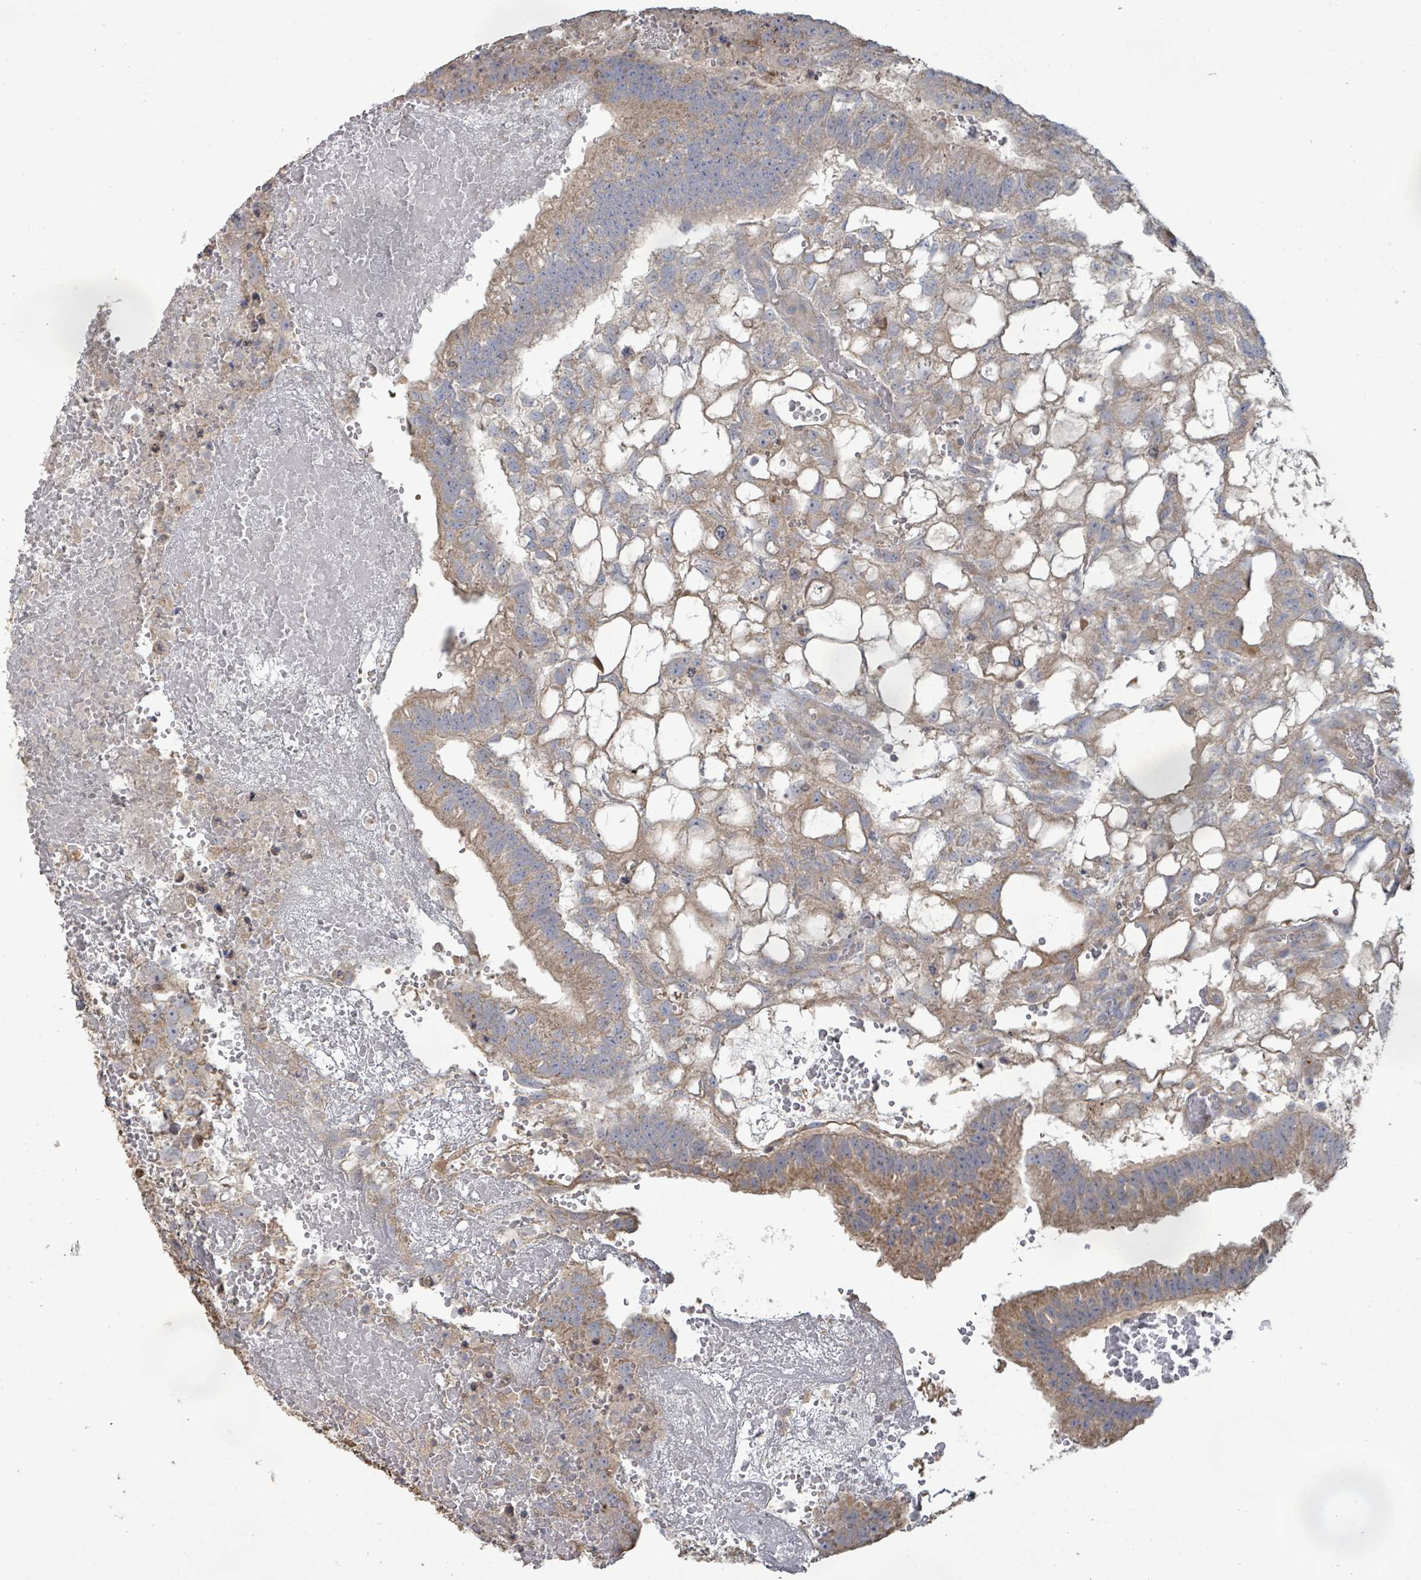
{"staining": {"intensity": "moderate", "quantity": ">75%", "location": "cytoplasmic/membranous"}, "tissue": "testis cancer", "cell_type": "Tumor cells", "image_type": "cancer", "snomed": [{"axis": "morphology", "description": "Normal tissue, NOS"}, {"axis": "morphology", "description": "Carcinoma, Embryonal, NOS"}, {"axis": "topography", "description": "Testis"}], "caption": "Human testis cancer (embryonal carcinoma) stained for a protein (brown) displays moderate cytoplasmic/membranous positive staining in approximately >75% of tumor cells.", "gene": "KCNS2", "patient": {"sex": "male", "age": 32}}